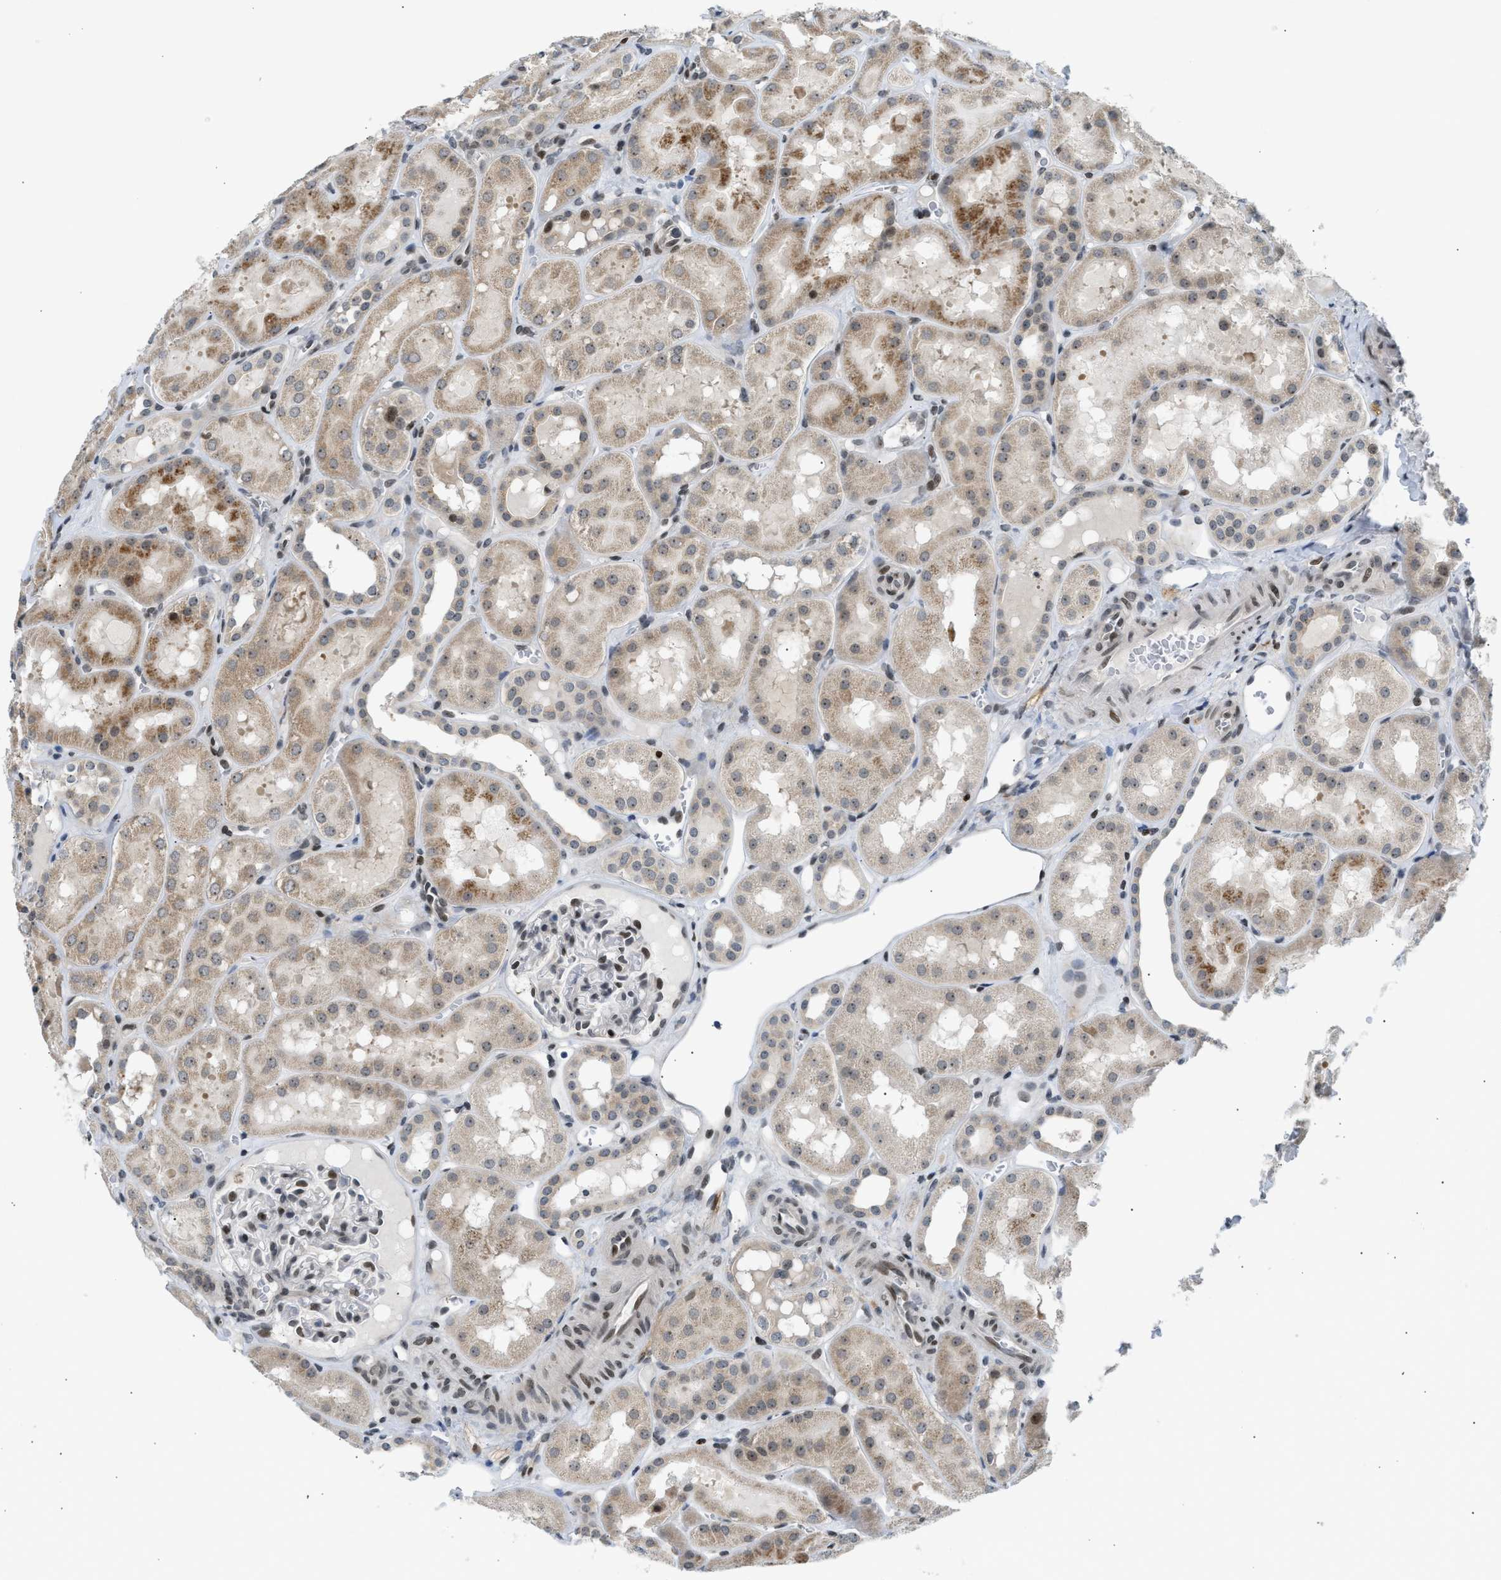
{"staining": {"intensity": "weak", "quantity": "25%-75%", "location": "nuclear"}, "tissue": "kidney", "cell_type": "Cells in glomeruli", "image_type": "normal", "snomed": [{"axis": "morphology", "description": "Normal tissue, NOS"}, {"axis": "topography", "description": "Kidney"}, {"axis": "topography", "description": "Urinary bladder"}], "caption": "Normal kidney shows weak nuclear expression in approximately 25%-75% of cells in glomeruli.", "gene": "NPS", "patient": {"sex": "male", "age": 16}}